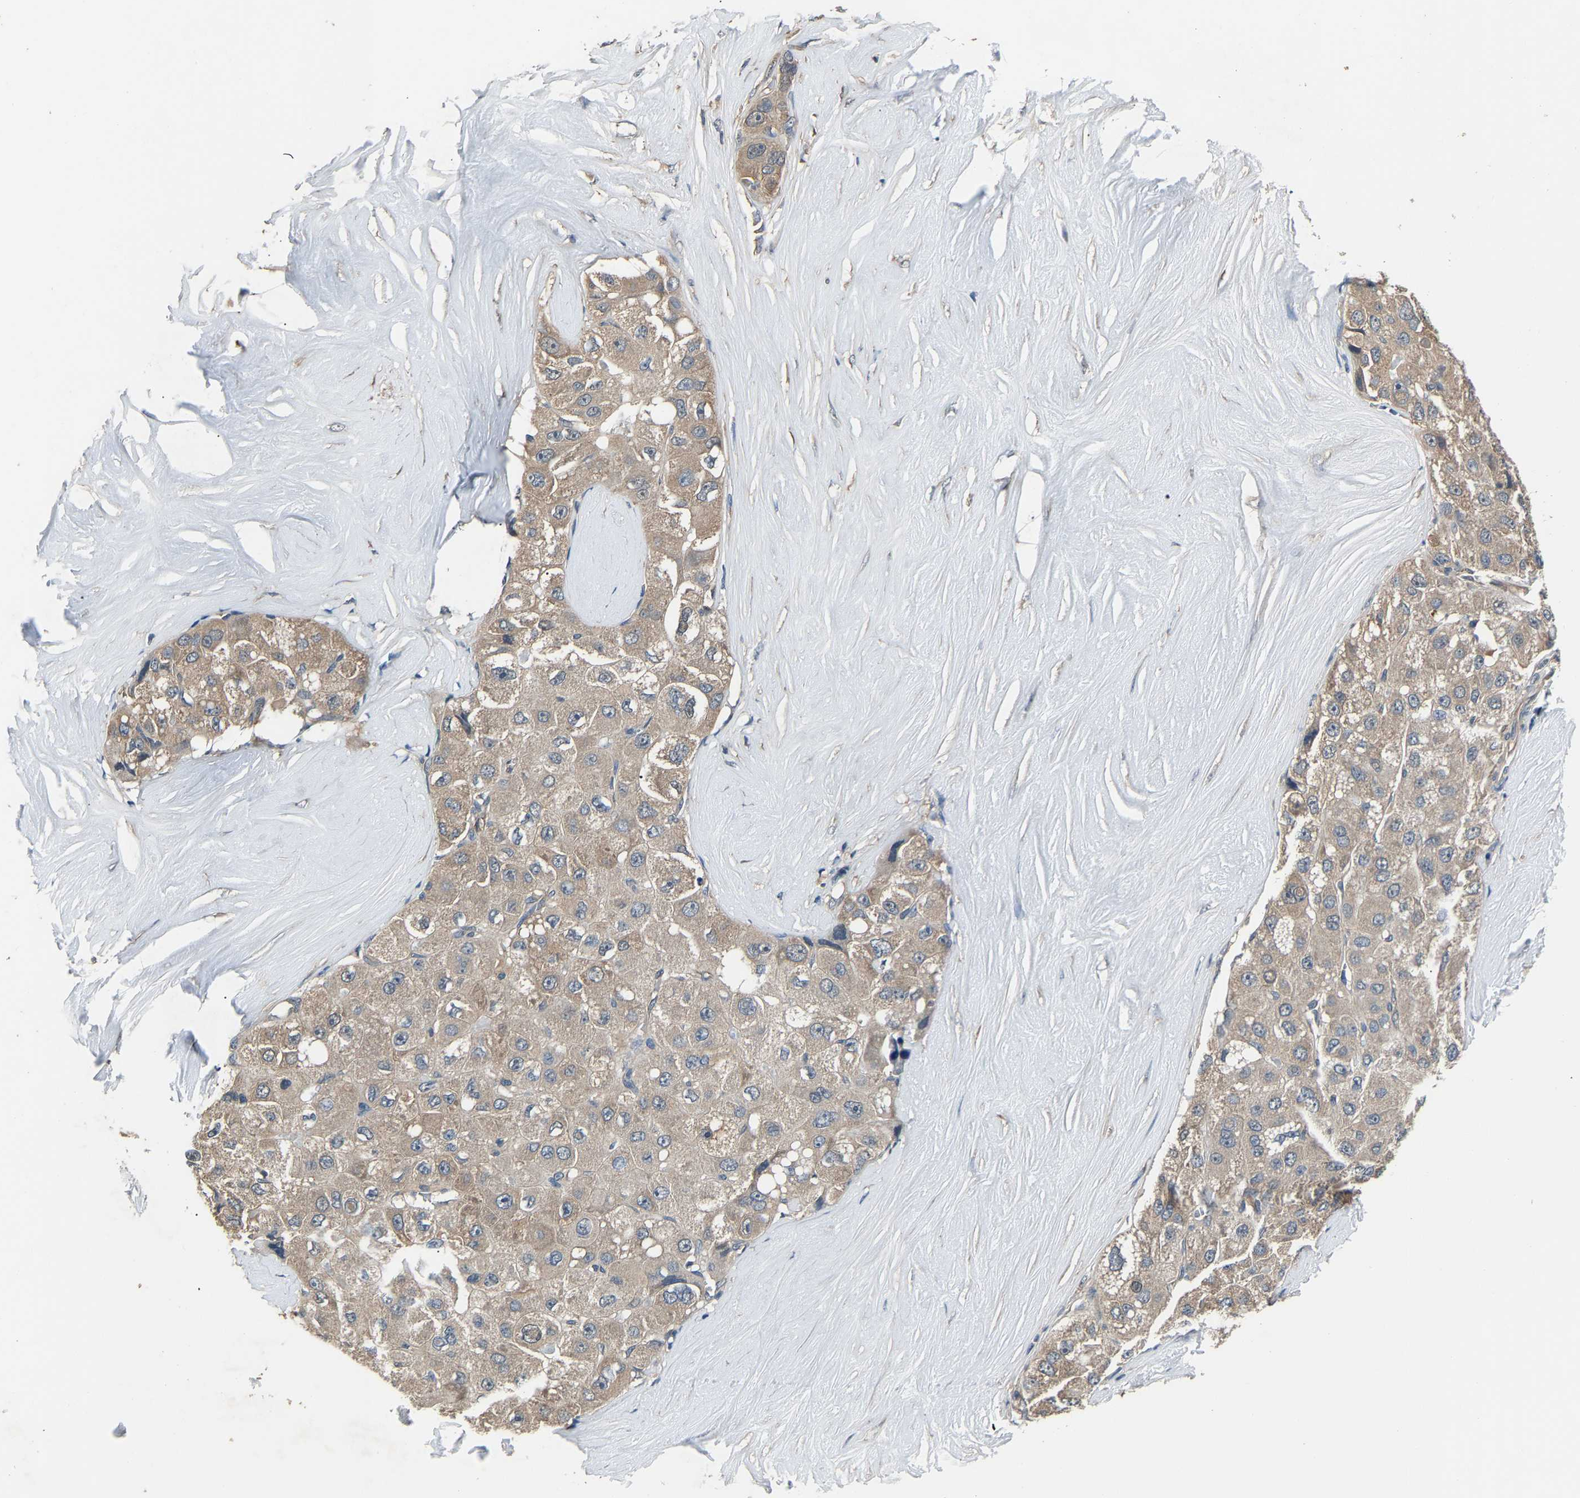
{"staining": {"intensity": "weak", "quantity": "25%-75%", "location": "cytoplasmic/membranous"}, "tissue": "liver cancer", "cell_type": "Tumor cells", "image_type": "cancer", "snomed": [{"axis": "morphology", "description": "Carcinoma, Hepatocellular, NOS"}, {"axis": "topography", "description": "Liver"}], "caption": "Protein staining by immunohistochemistry (IHC) reveals weak cytoplasmic/membranous expression in about 25%-75% of tumor cells in liver cancer. (DAB (3,3'-diaminobenzidine) IHC with brightfield microscopy, high magnification).", "gene": "ABCC9", "patient": {"sex": "male", "age": 80}}